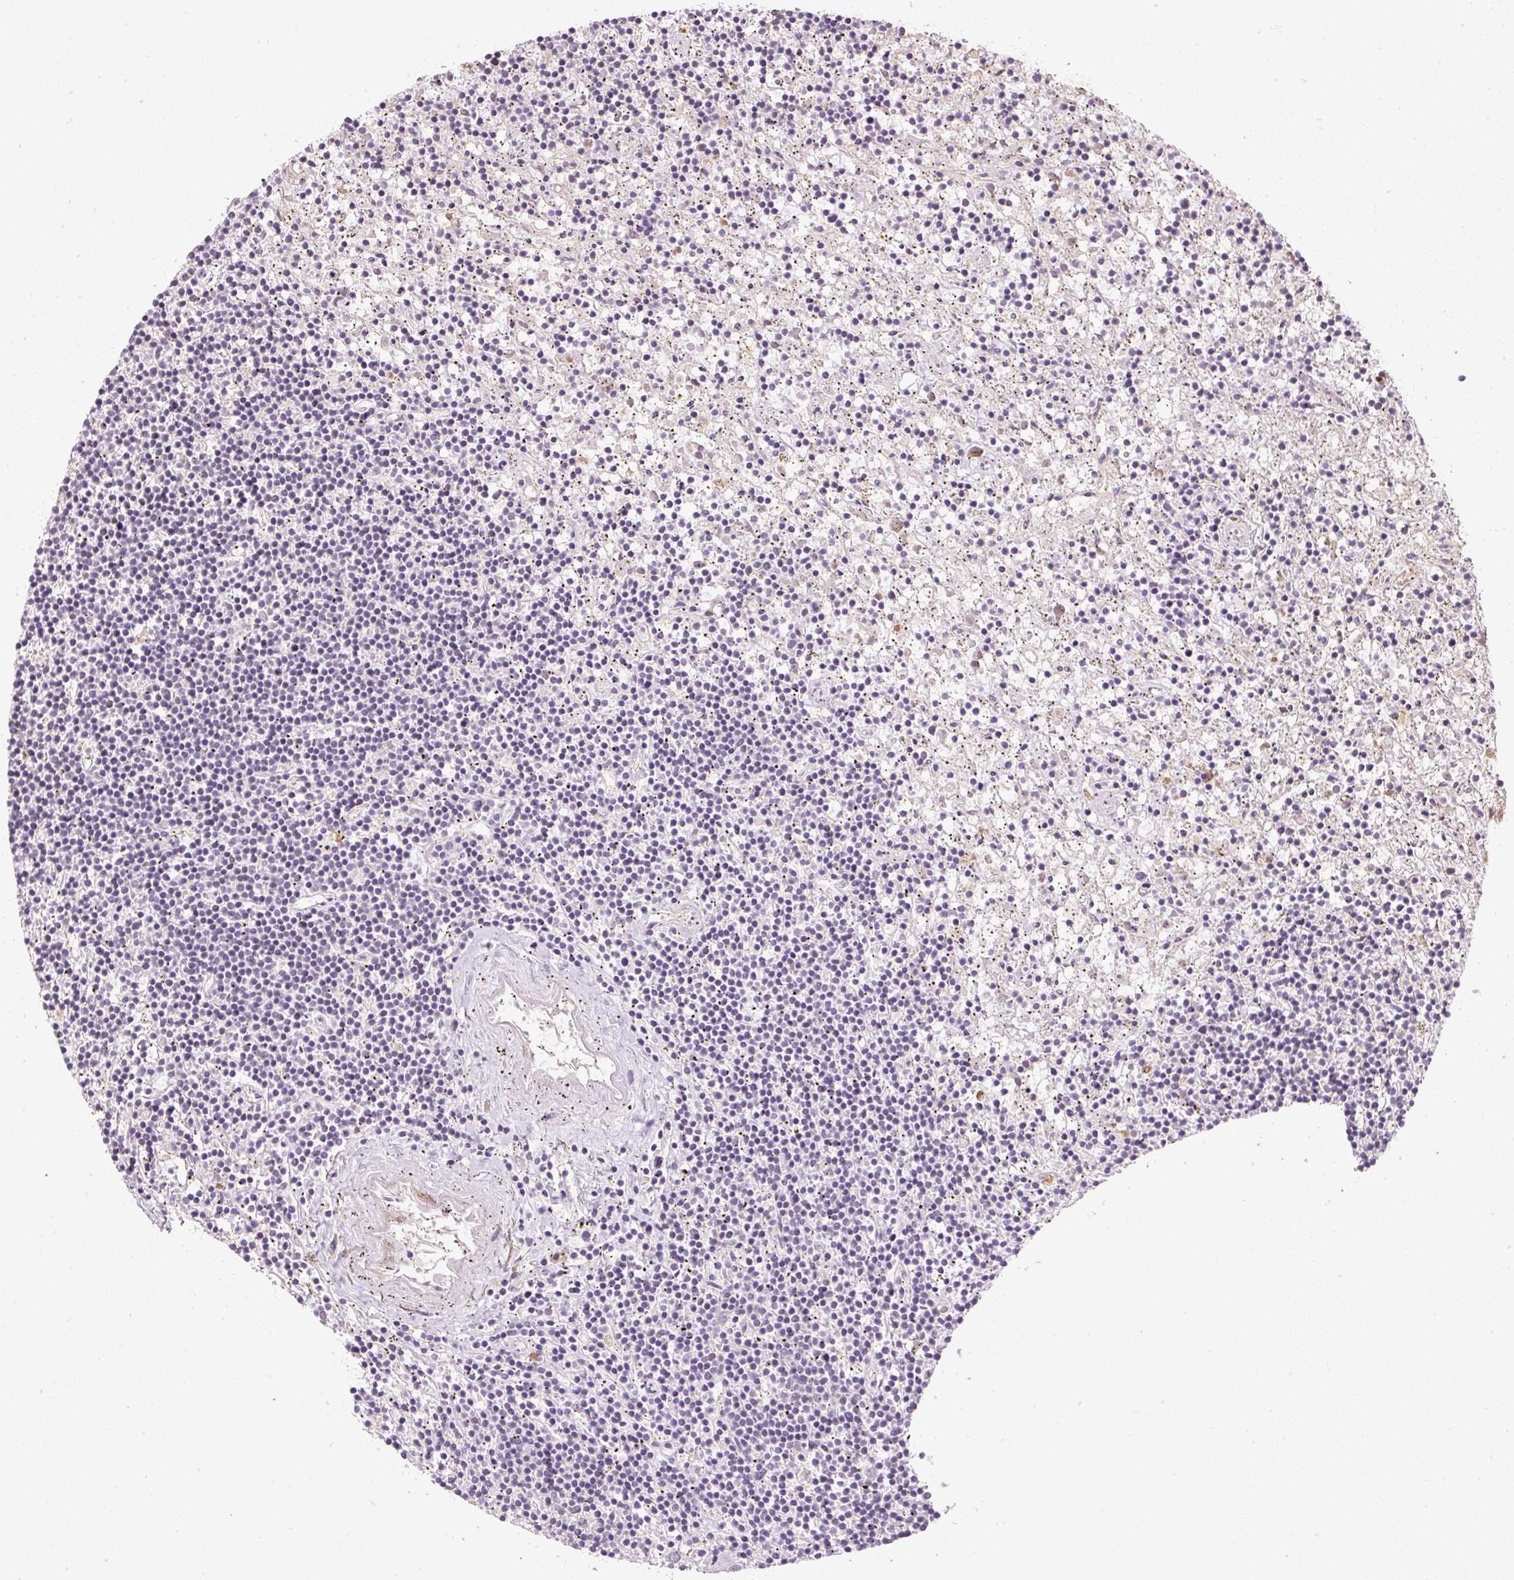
{"staining": {"intensity": "negative", "quantity": "none", "location": "none"}, "tissue": "lymphoma", "cell_type": "Tumor cells", "image_type": "cancer", "snomed": [{"axis": "morphology", "description": "Malignant lymphoma, non-Hodgkin's type, Low grade"}, {"axis": "topography", "description": "Spleen"}], "caption": "Tumor cells are negative for protein expression in human lymphoma.", "gene": "CTTNBP2", "patient": {"sex": "male", "age": 76}}